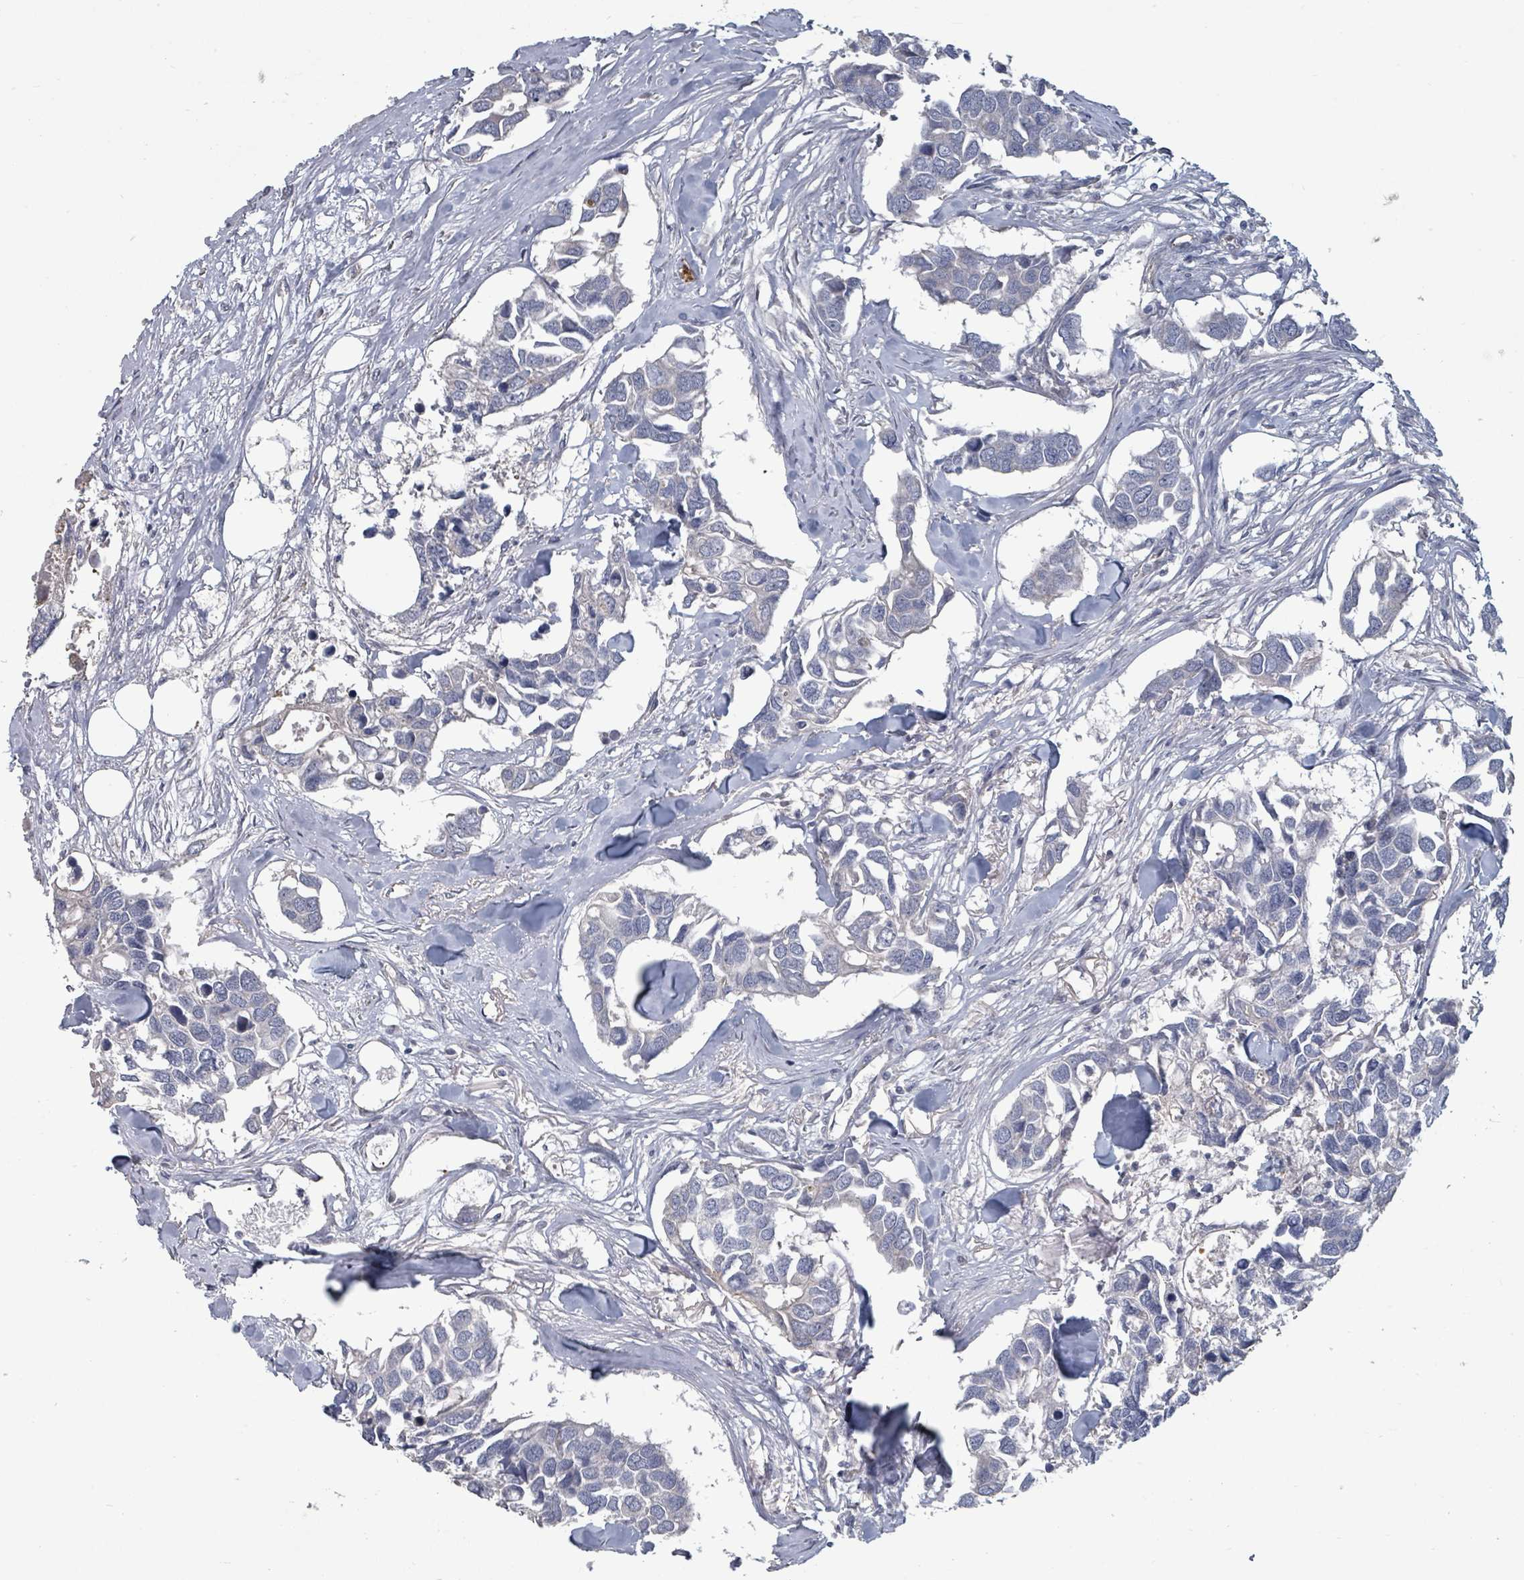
{"staining": {"intensity": "negative", "quantity": "none", "location": "none"}, "tissue": "breast cancer", "cell_type": "Tumor cells", "image_type": "cancer", "snomed": [{"axis": "morphology", "description": "Duct carcinoma"}, {"axis": "topography", "description": "Breast"}], "caption": "Photomicrograph shows no protein expression in tumor cells of breast cancer (invasive ductal carcinoma) tissue.", "gene": "PLAUR", "patient": {"sex": "female", "age": 83}}